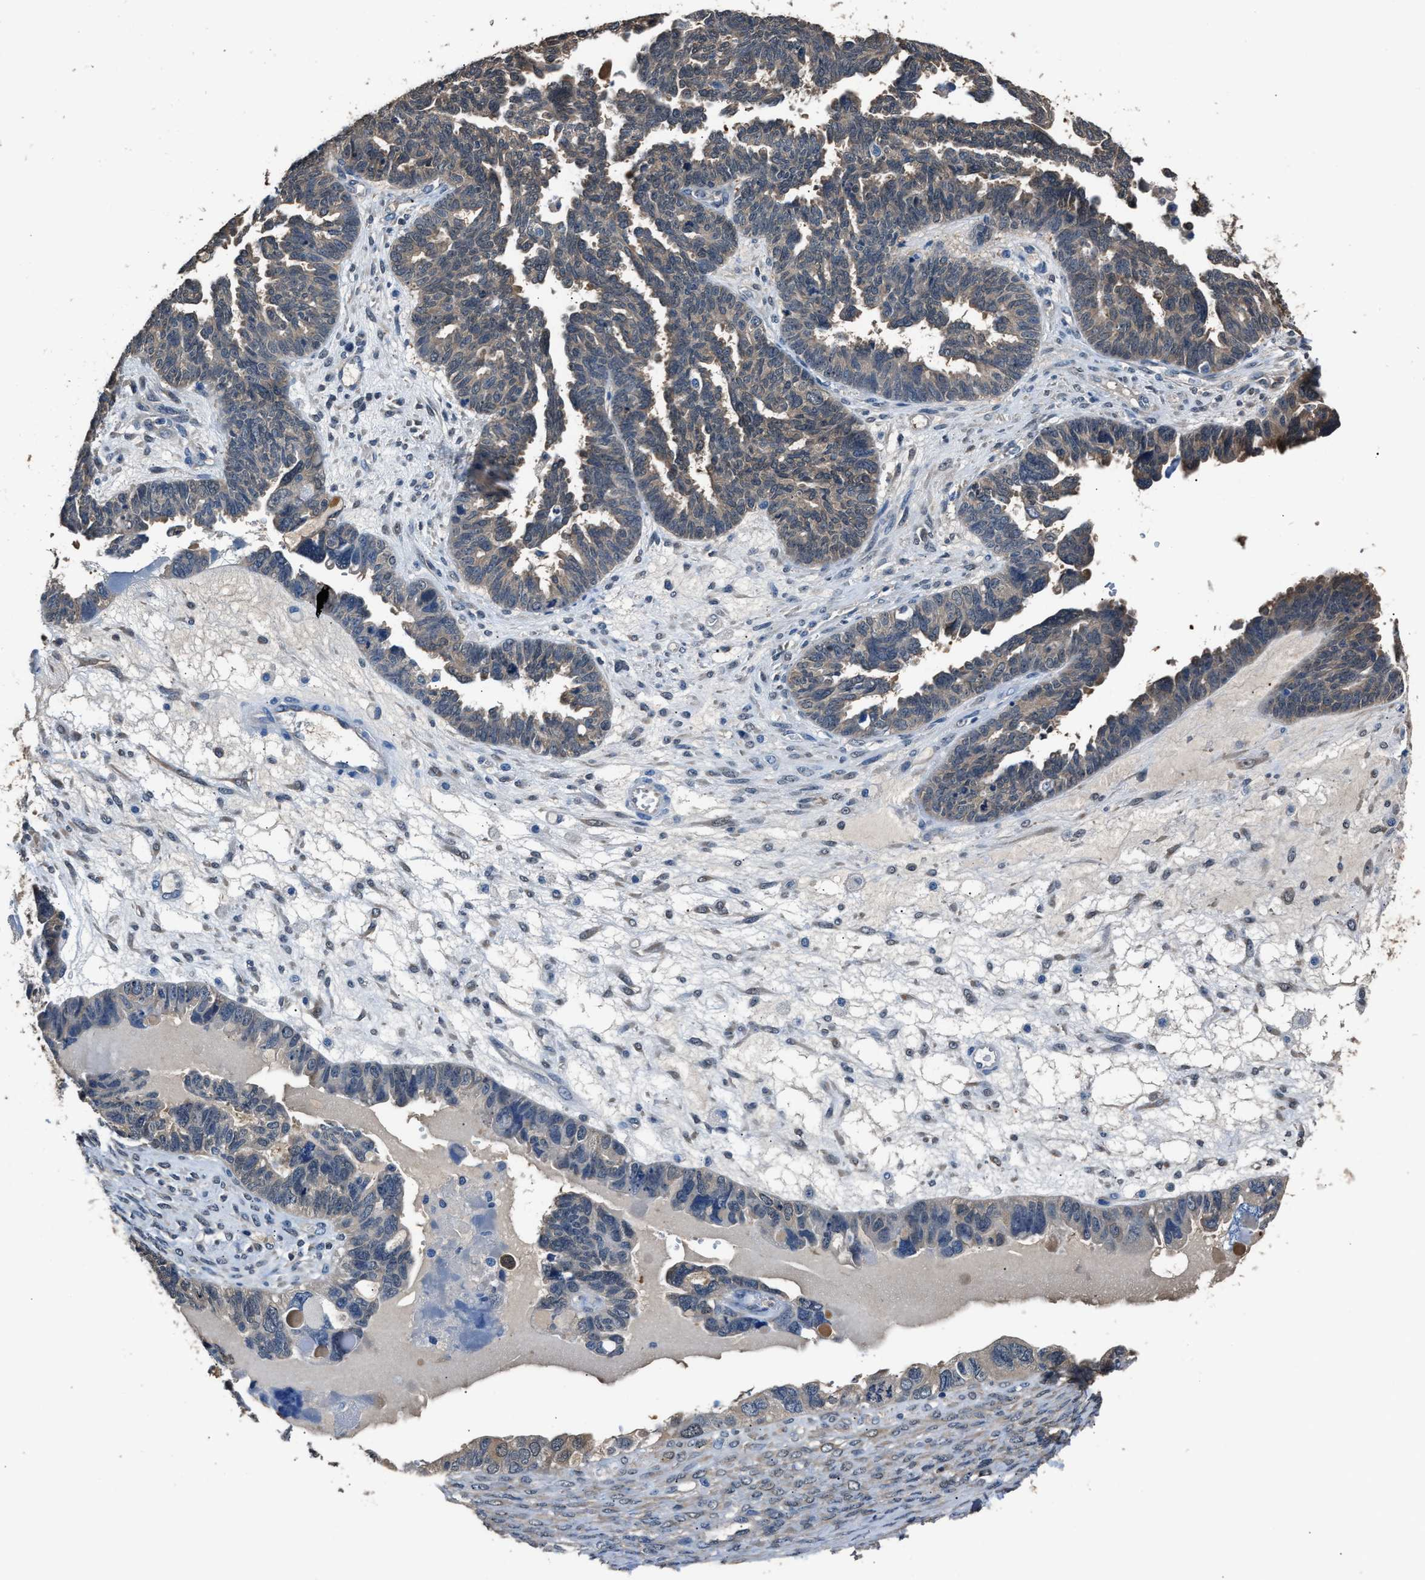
{"staining": {"intensity": "weak", "quantity": "25%-75%", "location": "cytoplasmic/membranous"}, "tissue": "ovarian cancer", "cell_type": "Tumor cells", "image_type": "cancer", "snomed": [{"axis": "morphology", "description": "Cystadenocarcinoma, serous, NOS"}, {"axis": "topography", "description": "Ovary"}], "caption": "DAB (3,3'-diaminobenzidine) immunohistochemical staining of human ovarian cancer reveals weak cytoplasmic/membranous protein expression in about 25%-75% of tumor cells. The staining is performed using DAB brown chromogen to label protein expression. The nuclei are counter-stained blue using hematoxylin.", "gene": "GSTP1", "patient": {"sex": "female", "age": 79}}